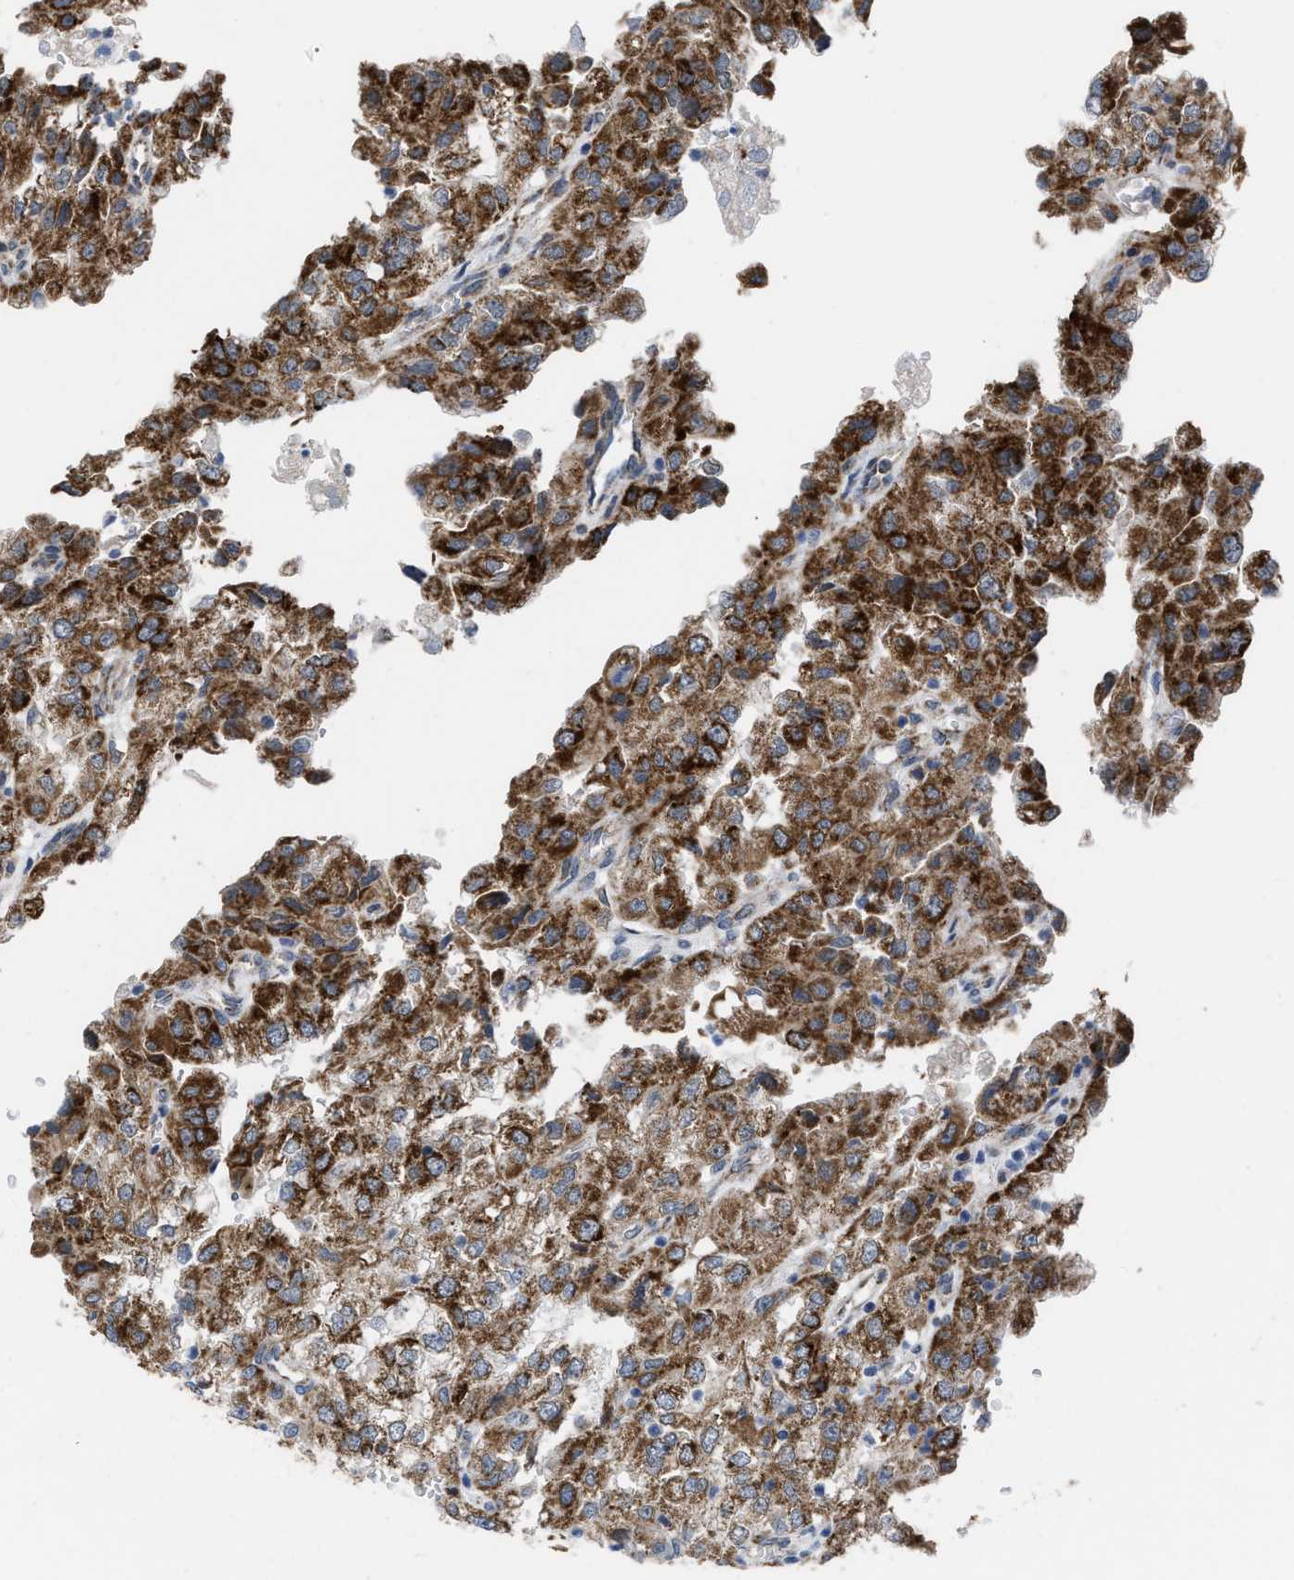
{"staining": {"intensity": "strong", "quantity": ">75%", "location": "cytoplasmic/membranous"}, "tissue": "renal cancer", "cell_type": "Tumor cells", "image_type": "cancer", "snomed": [{"axis": "morphology", "description": "Adenocarcinoma, NOS"}, {"axis": "topography", "description": "Kidney"}], "caption": "Protein expression analysis of human adenocarcinoma (renal) reveals strong cytoplasmic/membranous expression in about >75% of tumor cells.", "gene": "AKAP1", "patient": {"sex": "female", "age": 54}}